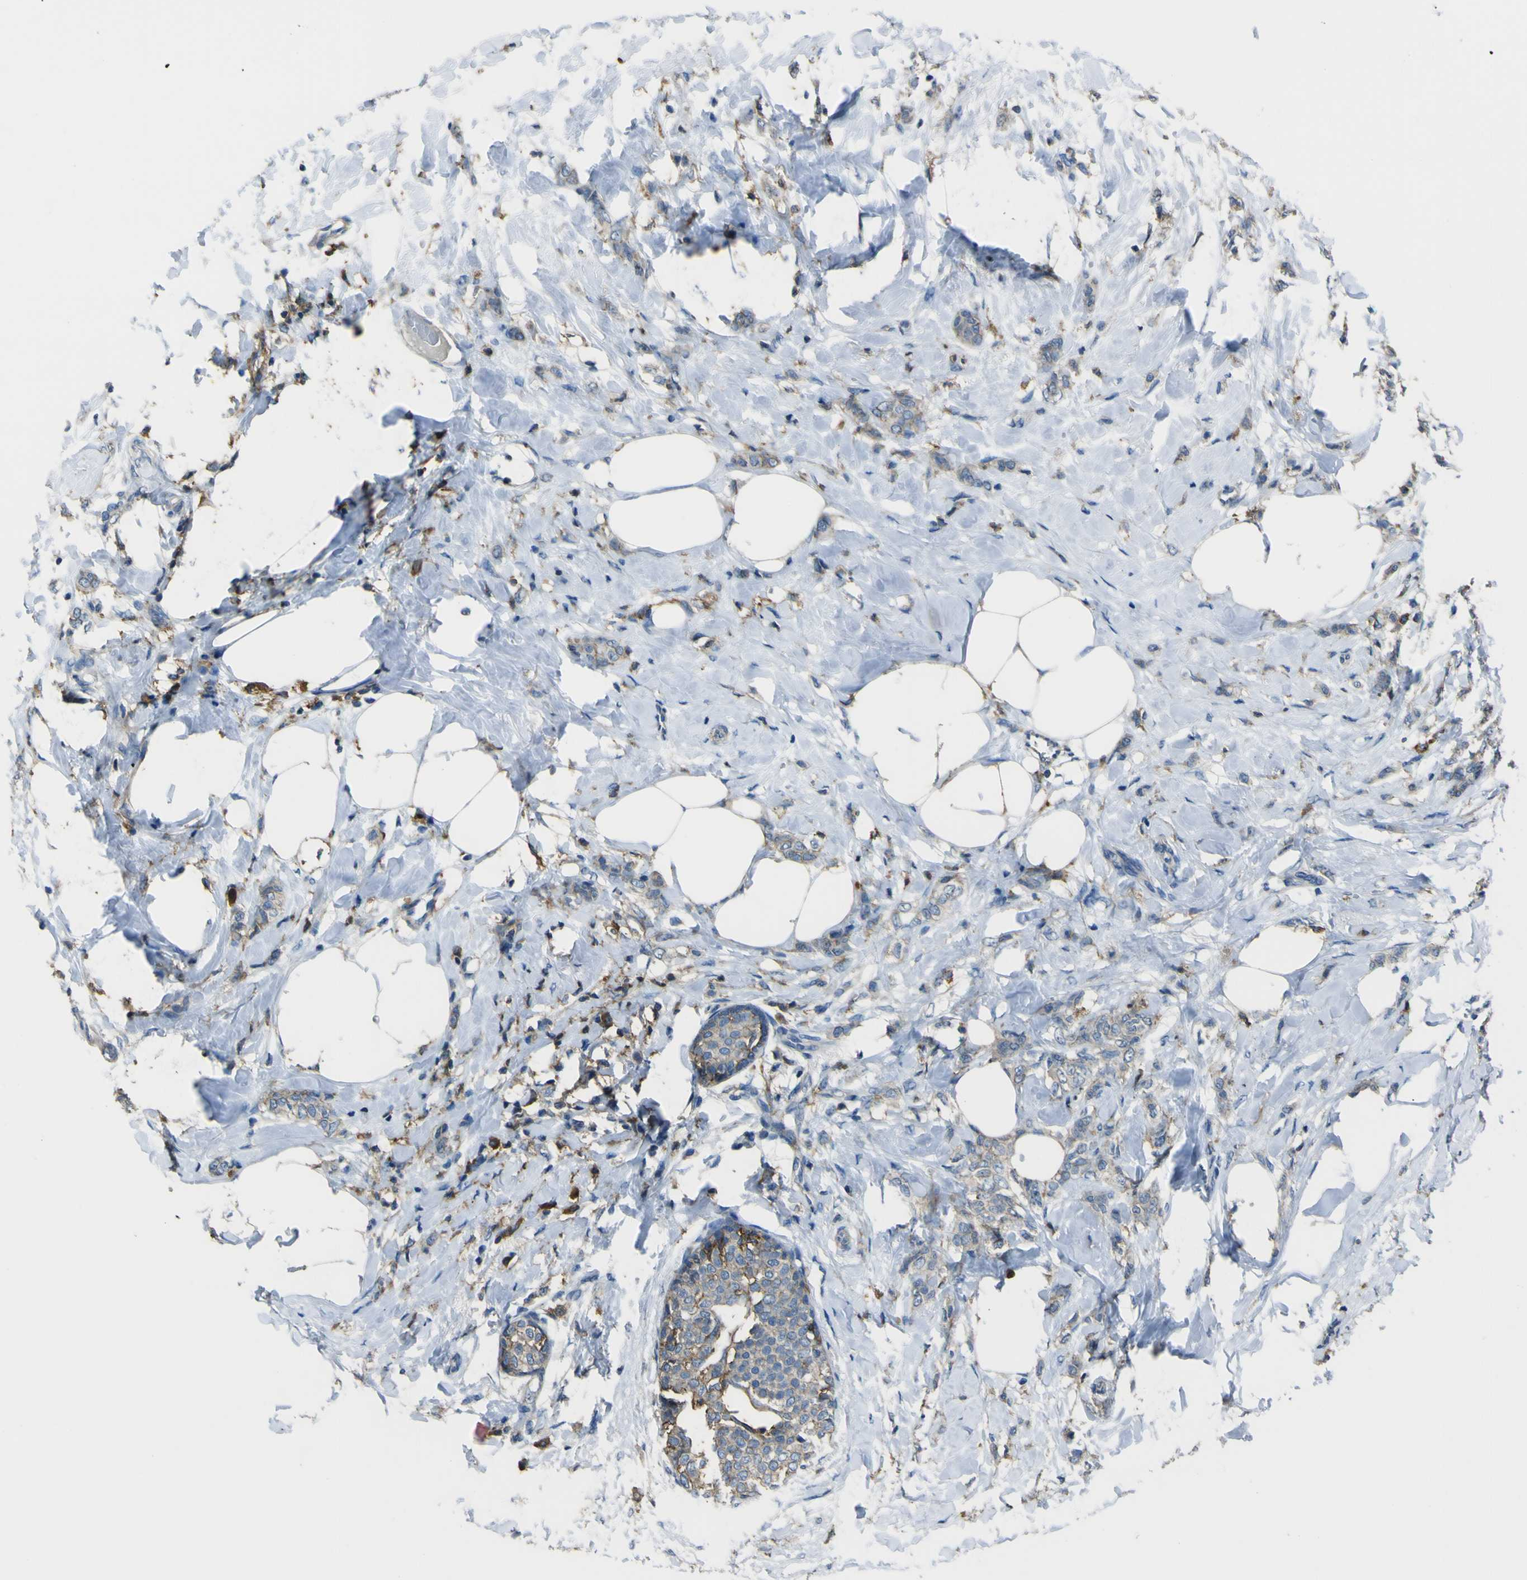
{"staining": {"intensity": "weak", "quantity": "<25%", "location": "cytoplasmic/membranous"}, "tissue": "breast cancer", "cell_type": "Tumor cells", "image_type": "cancer", "snomed": [{"axis": "morphology", "description": "Lobular carcinoma, in situ"}, {"axis": "morphology", "description": "Lobular carcinoma"}, {"axis": "topography", "description": "Breast"}], "caption": "DAB (3,3'-diaminobenzidine) immunohistochemical staining of breast cancer demonstrates no significant staining in tumor cells.", "gene": "LAIR1", "patient": {"sex": "female", "age": 41}}